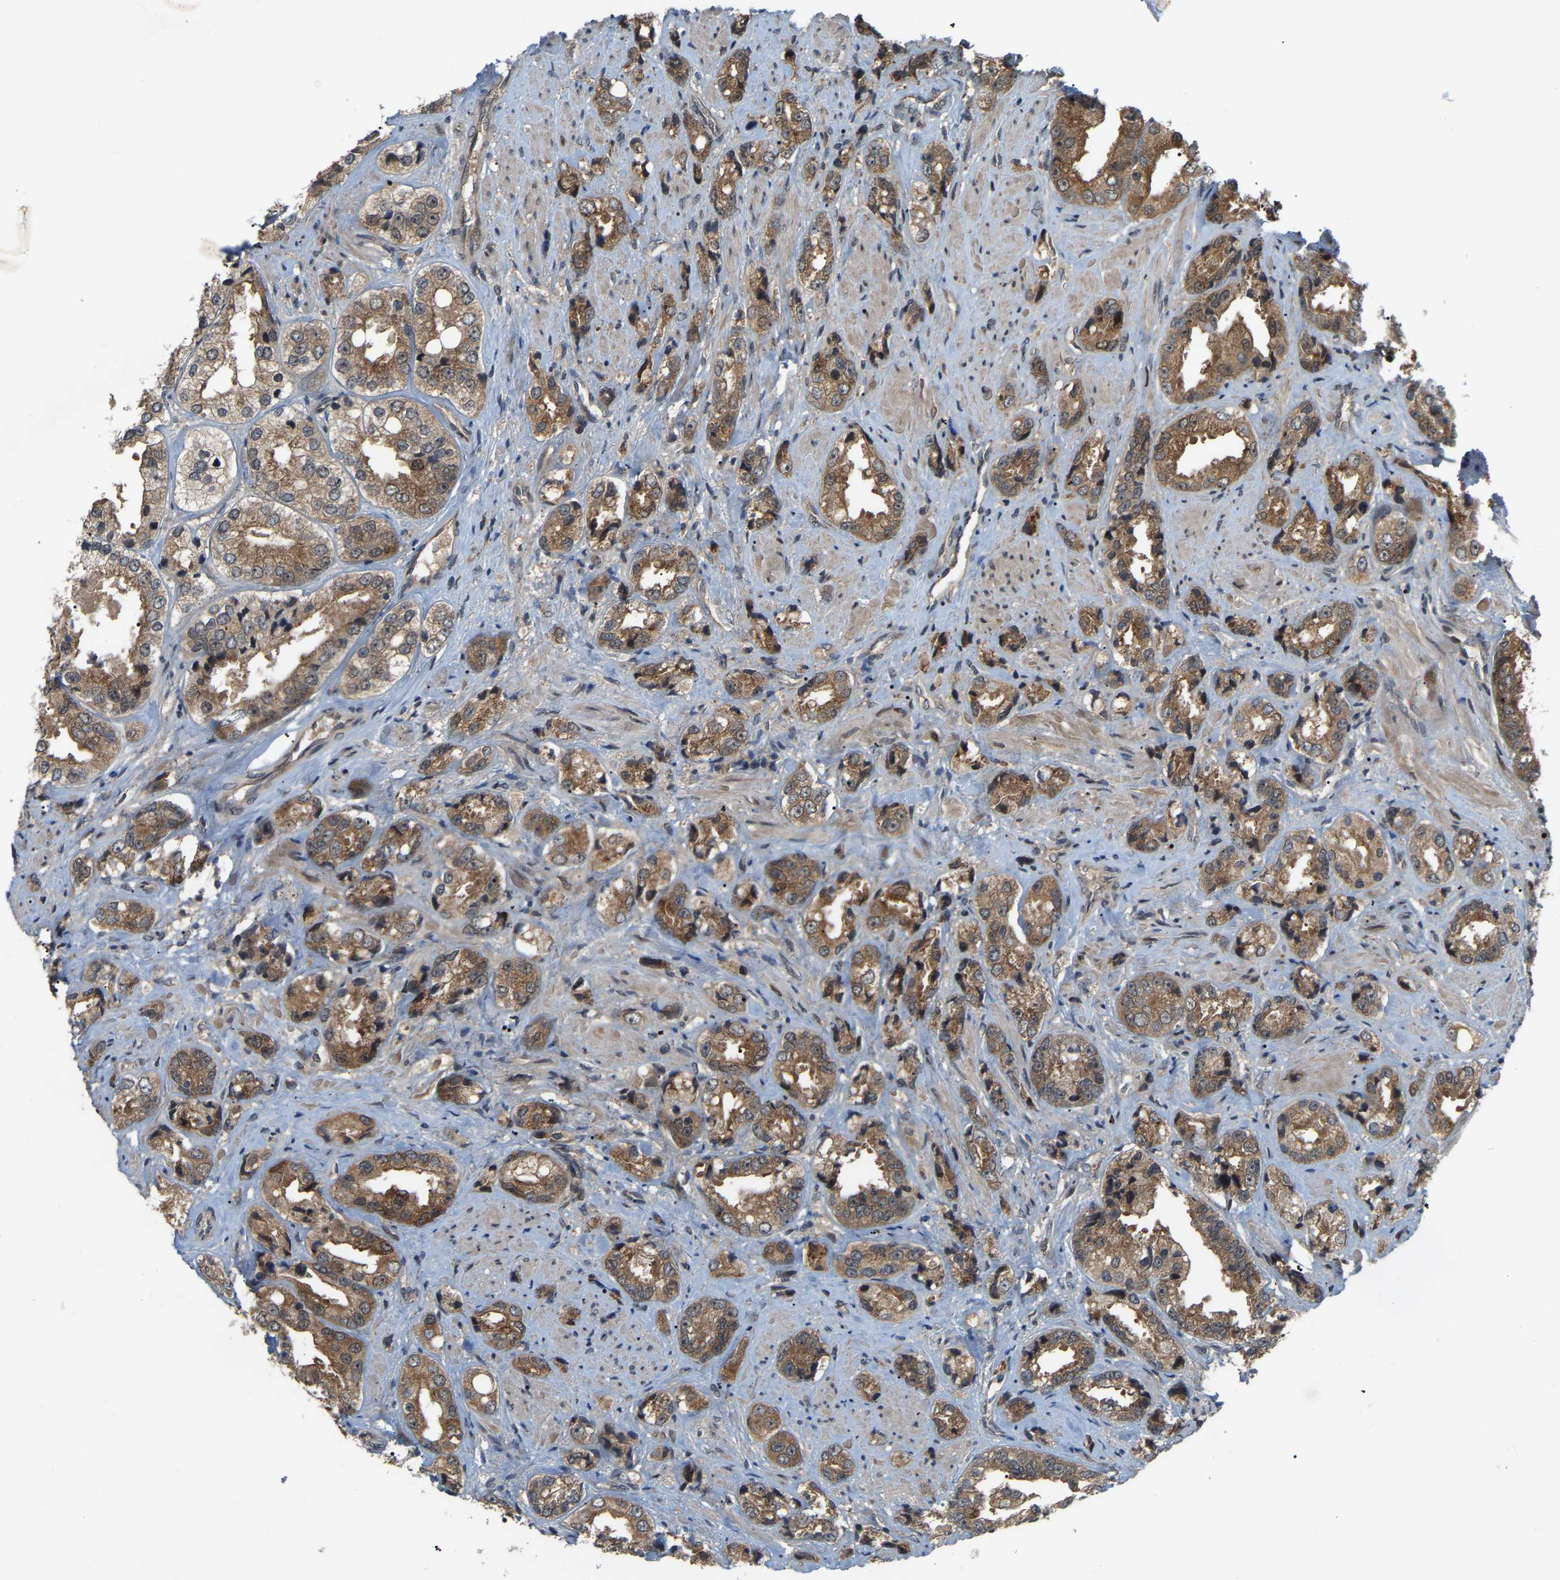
{"staining": {"intensity": "moderate", "quantity": ">75%", "location": "cytoplasmic/membranous"}, "tissue": "prostate cancer", "cell_type": "Tumor cells", "image_type": "cancer", "snomed": [{"axis": "morphology", "description": "Adenocarcinoma, High grade"}, {"axis": "topography", "description": "Prostate"}], "caption": "An immunohistochemistry histopathology image of neoplastic tissue is shown. Protein staining in brown shows moderate cytoplasmic/membranous positivity in prostate cancer (high-grade adenocarcinoma) within tumor cells. (DAB (3,3'-diaminobenzidine) = brown stain, brightfield microscopy at high magnification).", "gene": "CROT", "patient": {"sex": "male", "age": 61}}